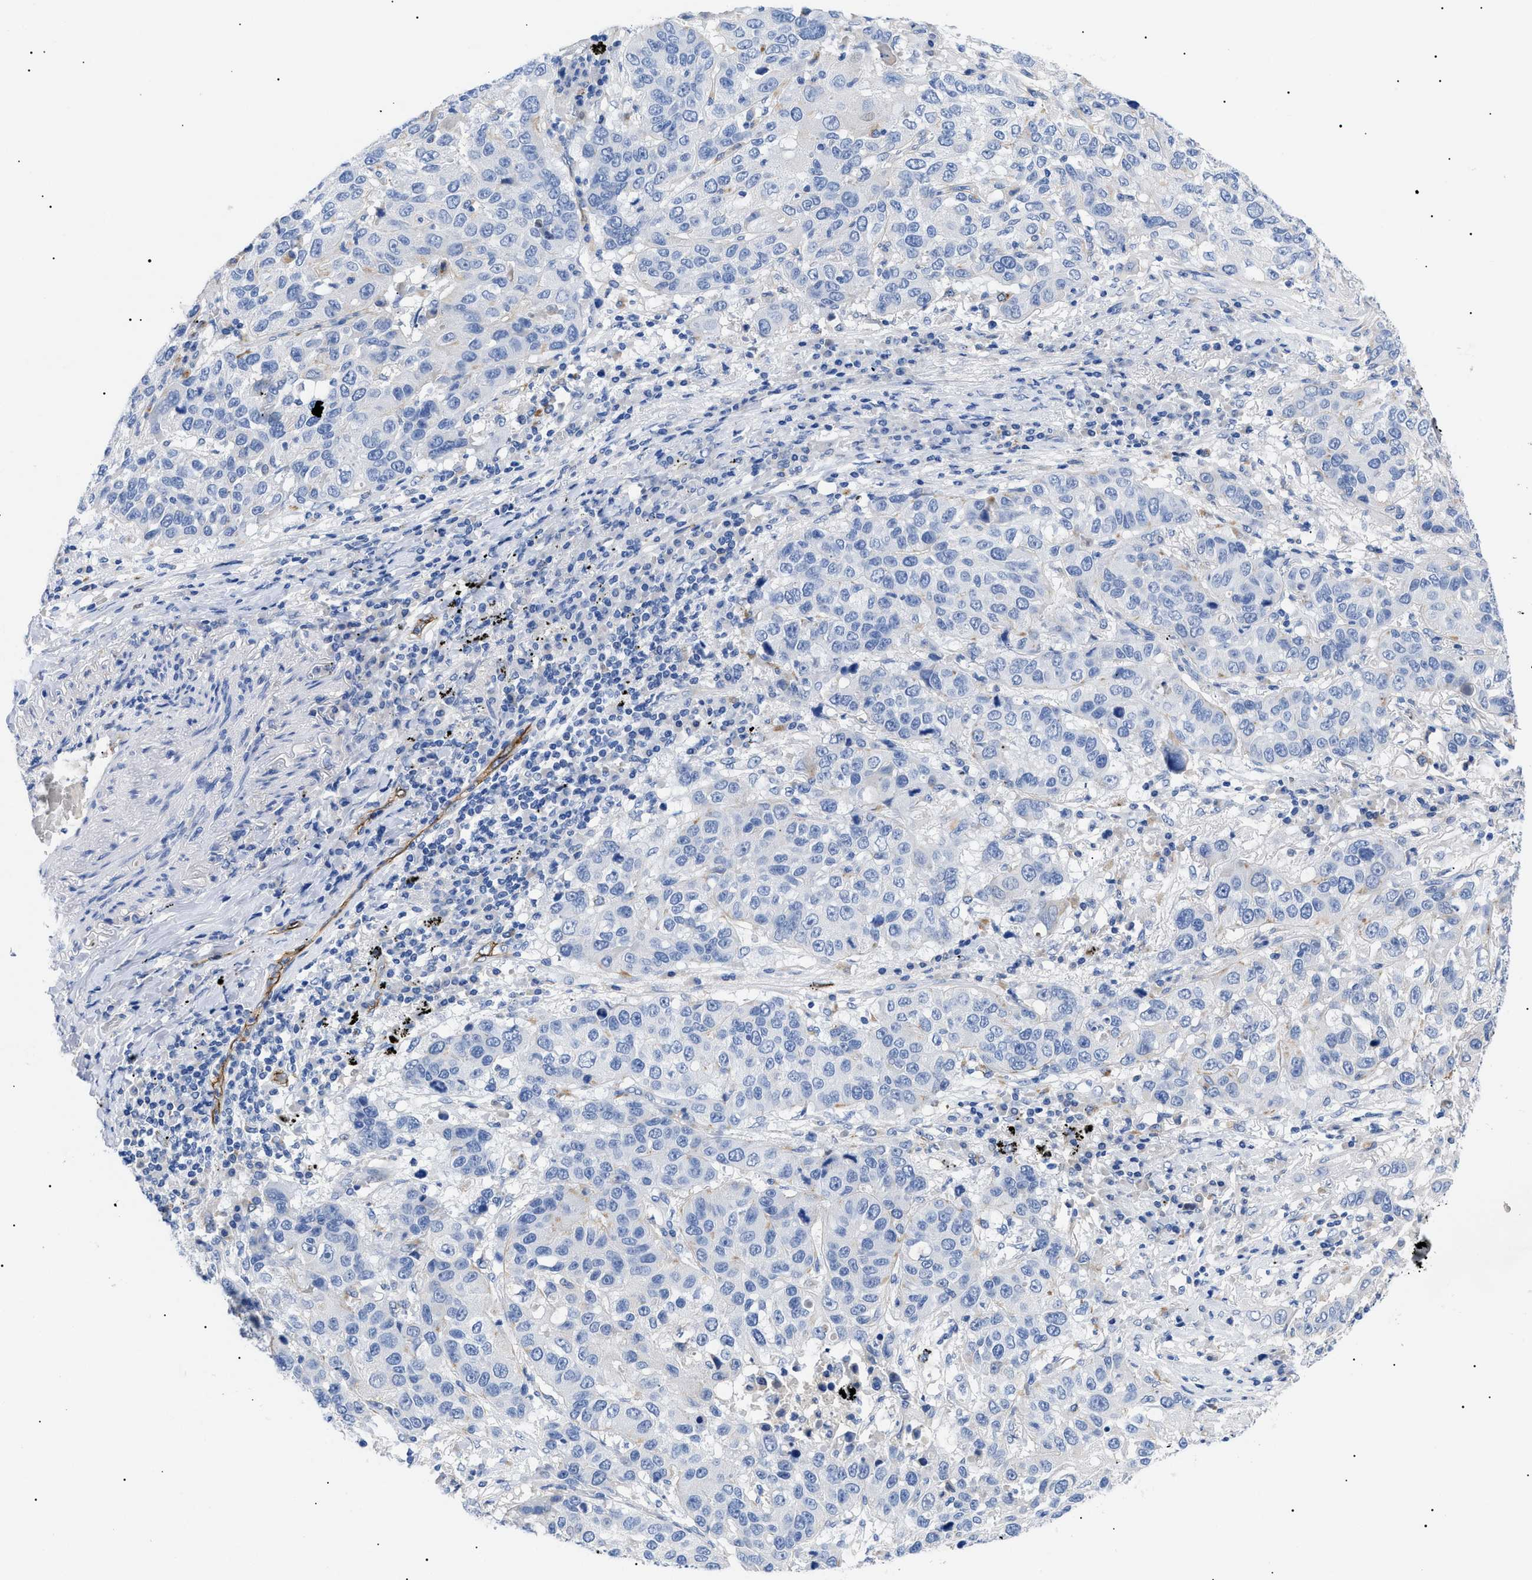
{"staining": {"intensity": "negative", "quantity": "none", "location": "none"}, "tissue": "lung cancer", "cell_type": "Tumor cells", "image_type": "cancer", "snomed": [{"axis": "morphology", "description": "Squamous cell carcinoma, NOS"}, {"axis": "topography", "description": "Lung"}], "caption": "An image of lung squamous cell carcinoma stained for a protein shows no brown staining in tumor cells.", "gene": "ACKR1", "patient": {"sex": "male", "age": 57}}